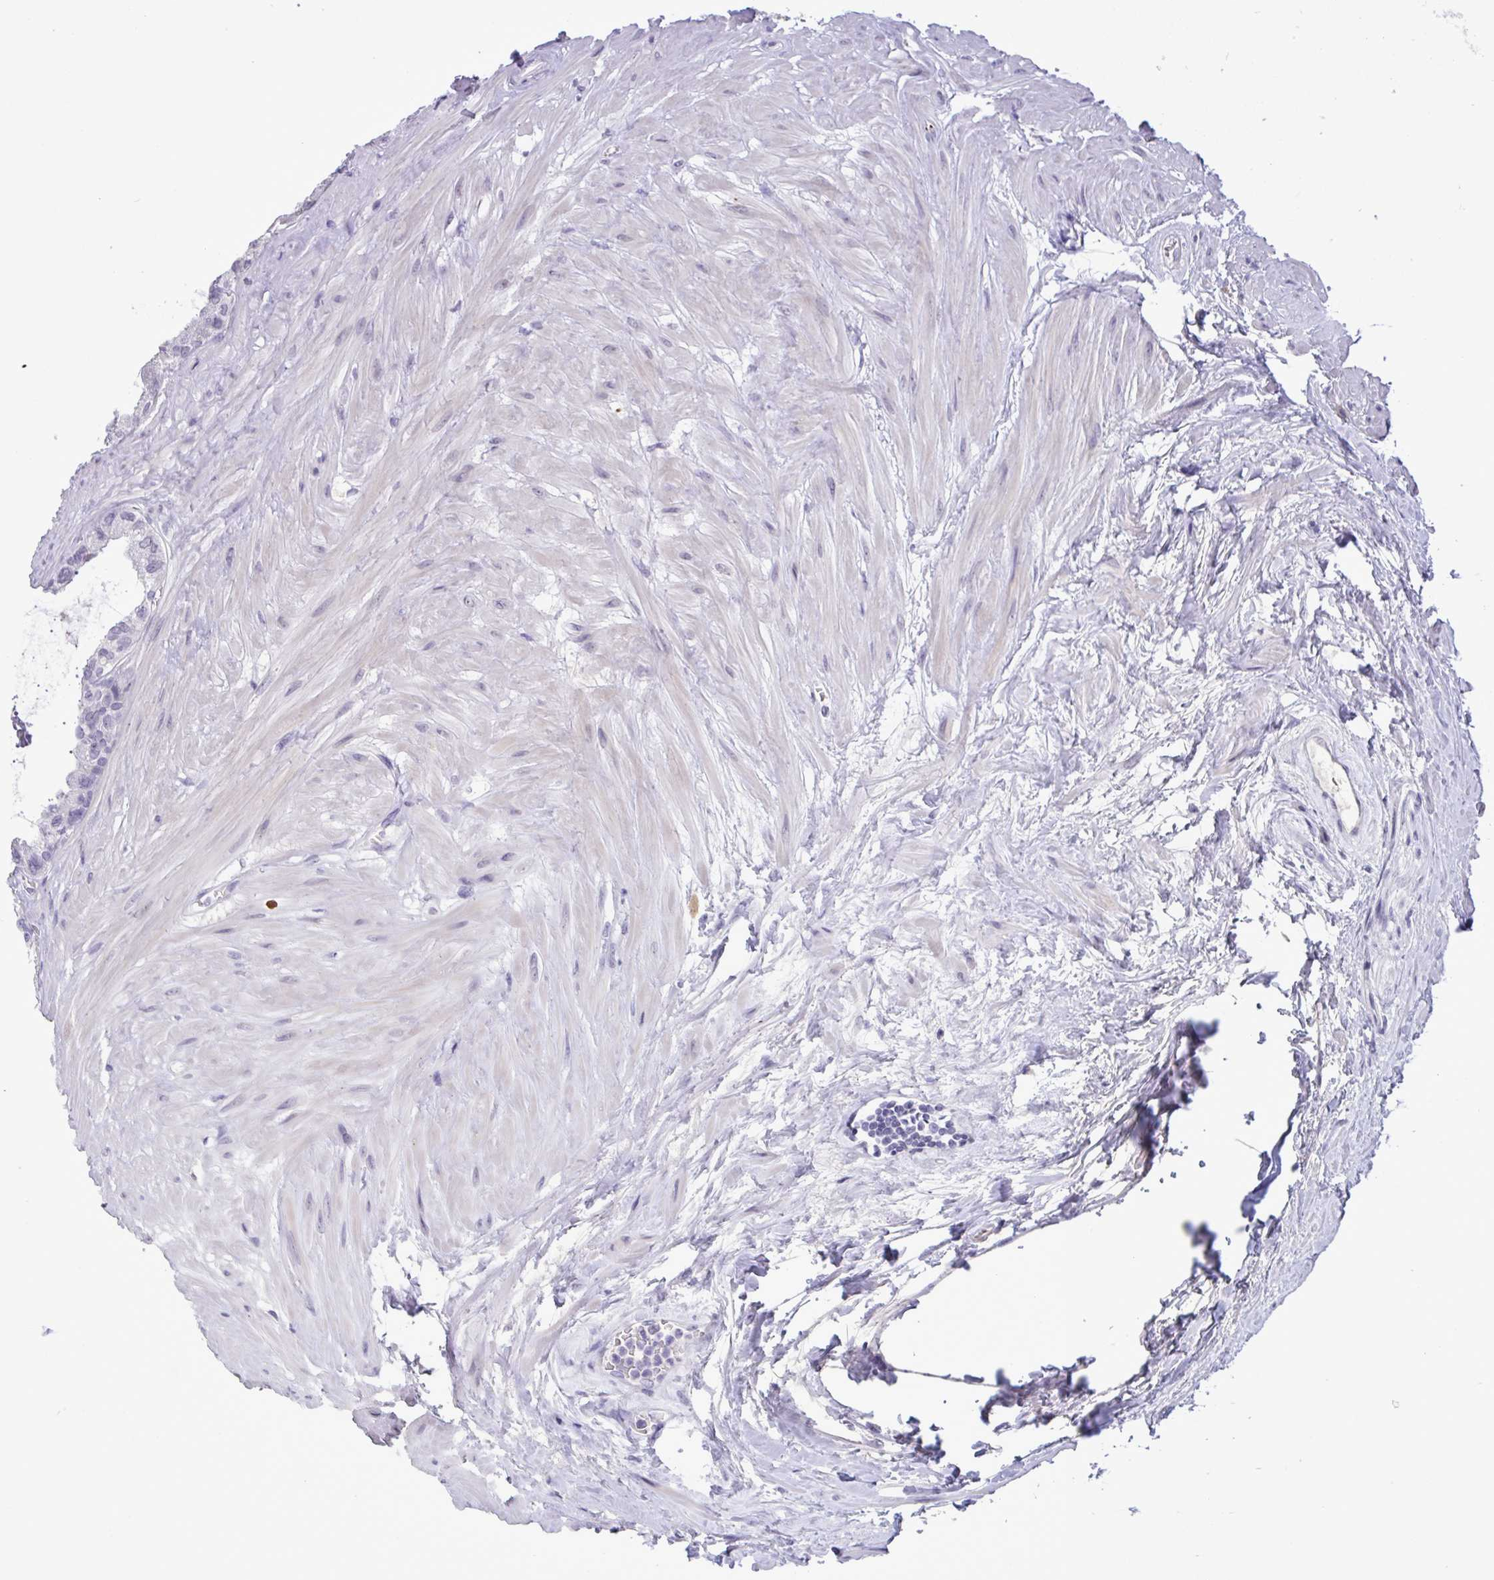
{"staining": {"intensity": "negative", "quantity": "none", "location": "none"}, "tissue": "seminal vesicle", "cell_type": "Glandular cells", "image_type": "normal", "snomed": [{"axis": "morphology", "description": "Normal tissue, NOS"}, {"axis": "topography", "description": "Seminal veicle"}, {"axis": "topography", "description": "Peripheral nerve tissue"}], "caption": "Human seminal vesicle stained for a protein using immunohistochemistry (IHC) exhibits no expression in glandular cells.", "gene": "YBX2", "patient": {"sex": "male", "age": 76}}